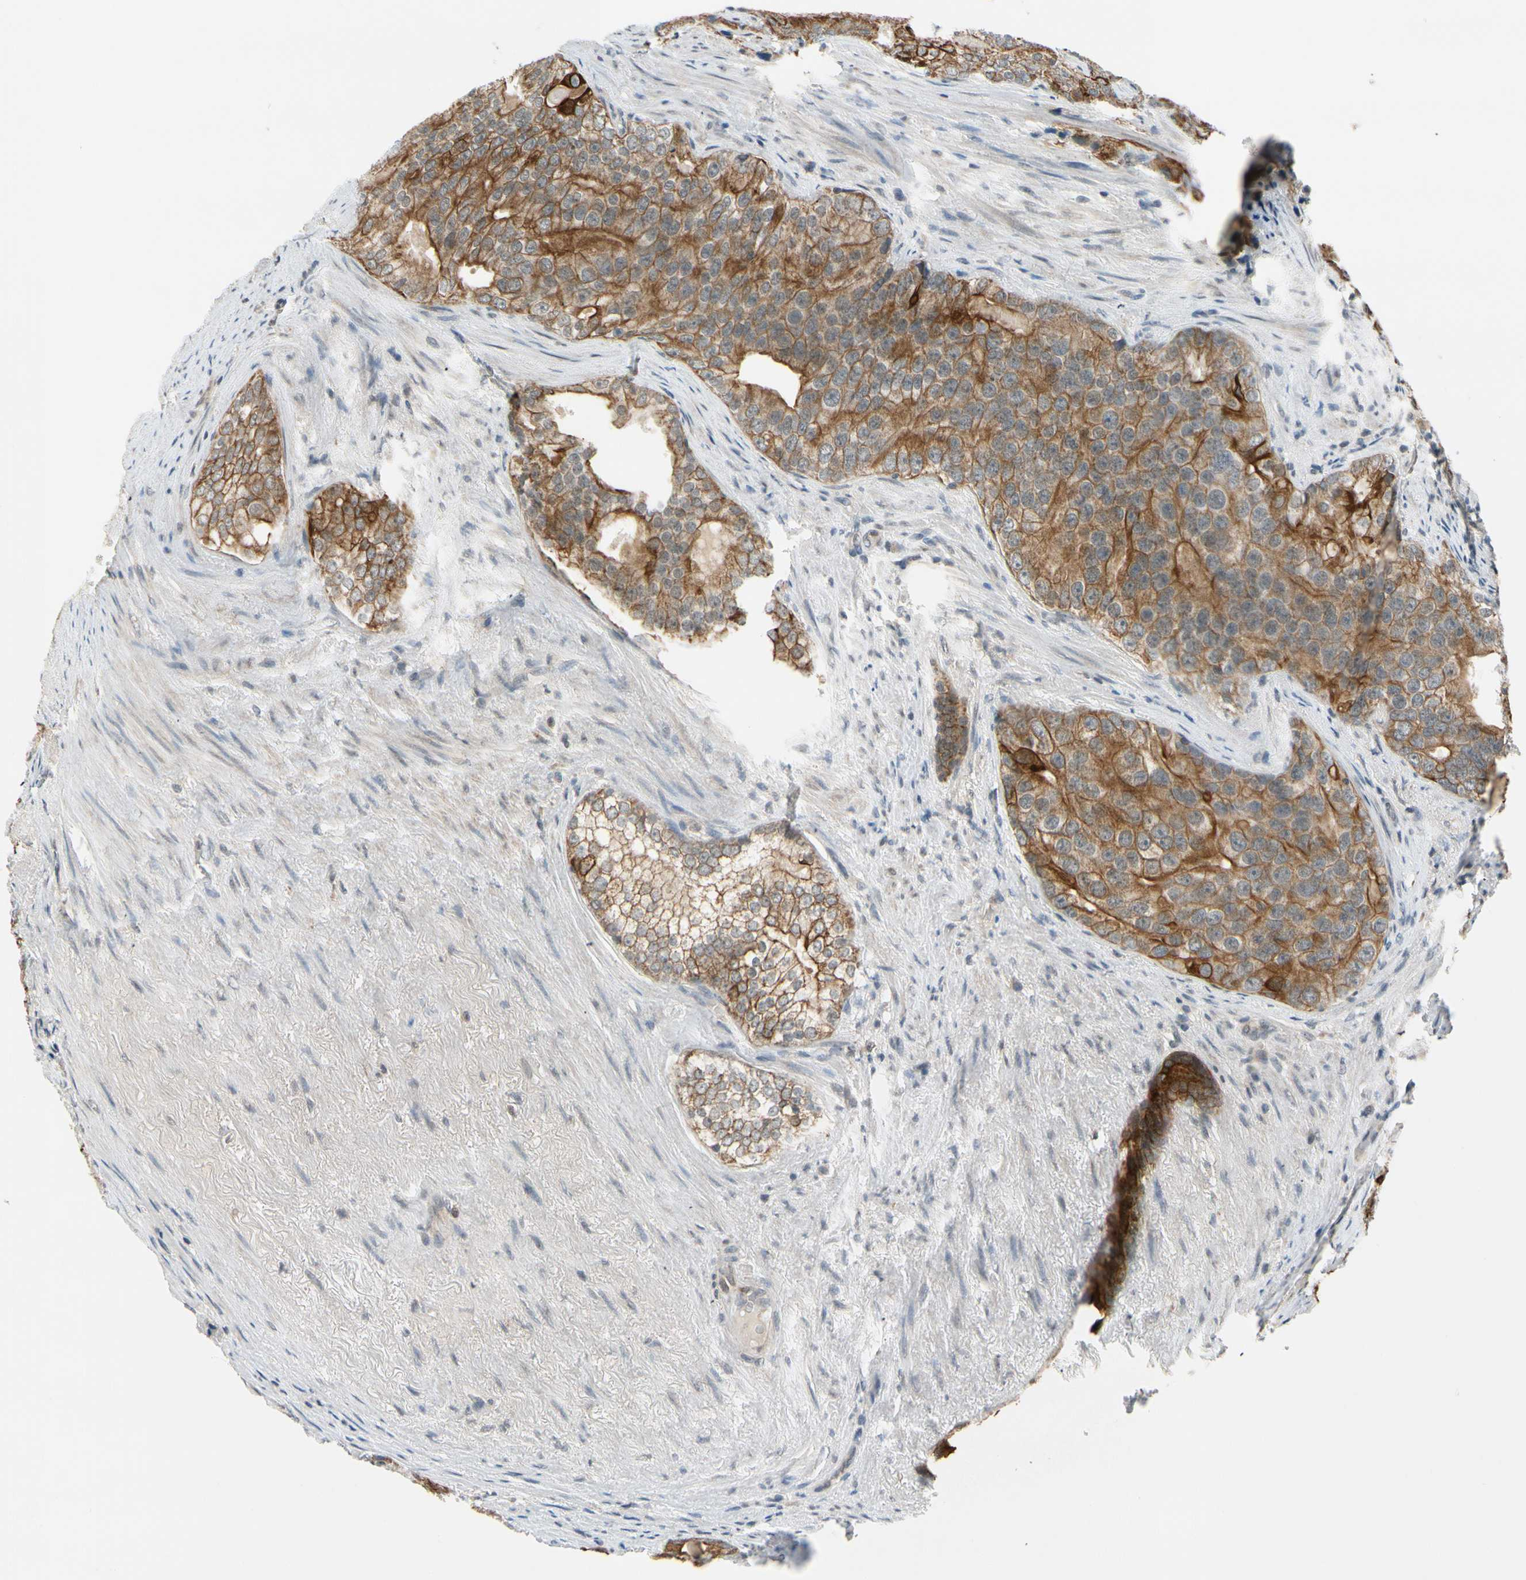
{"staining": {"intensity": "strong", "quantity": ">75%", "location": "cytoplasmic/membranous"}, "tissue": "prostate cancer", "cell_type": "Tumor cells", "image_type": "cancer", "snomed": [{"axis": "morphology", "description": "Adenocarcinoma, High grade"}, {"axis": "topography", "description": "Prostate"}], "caption": "Immunohistochemical staining of human prostate cancer reveals high levels of strong cytoplasmic/membranous protein positivity in approximately >75% of tumor cells.", "gene": "TAF12", "patient": {"sex": "male", "age": 66}}